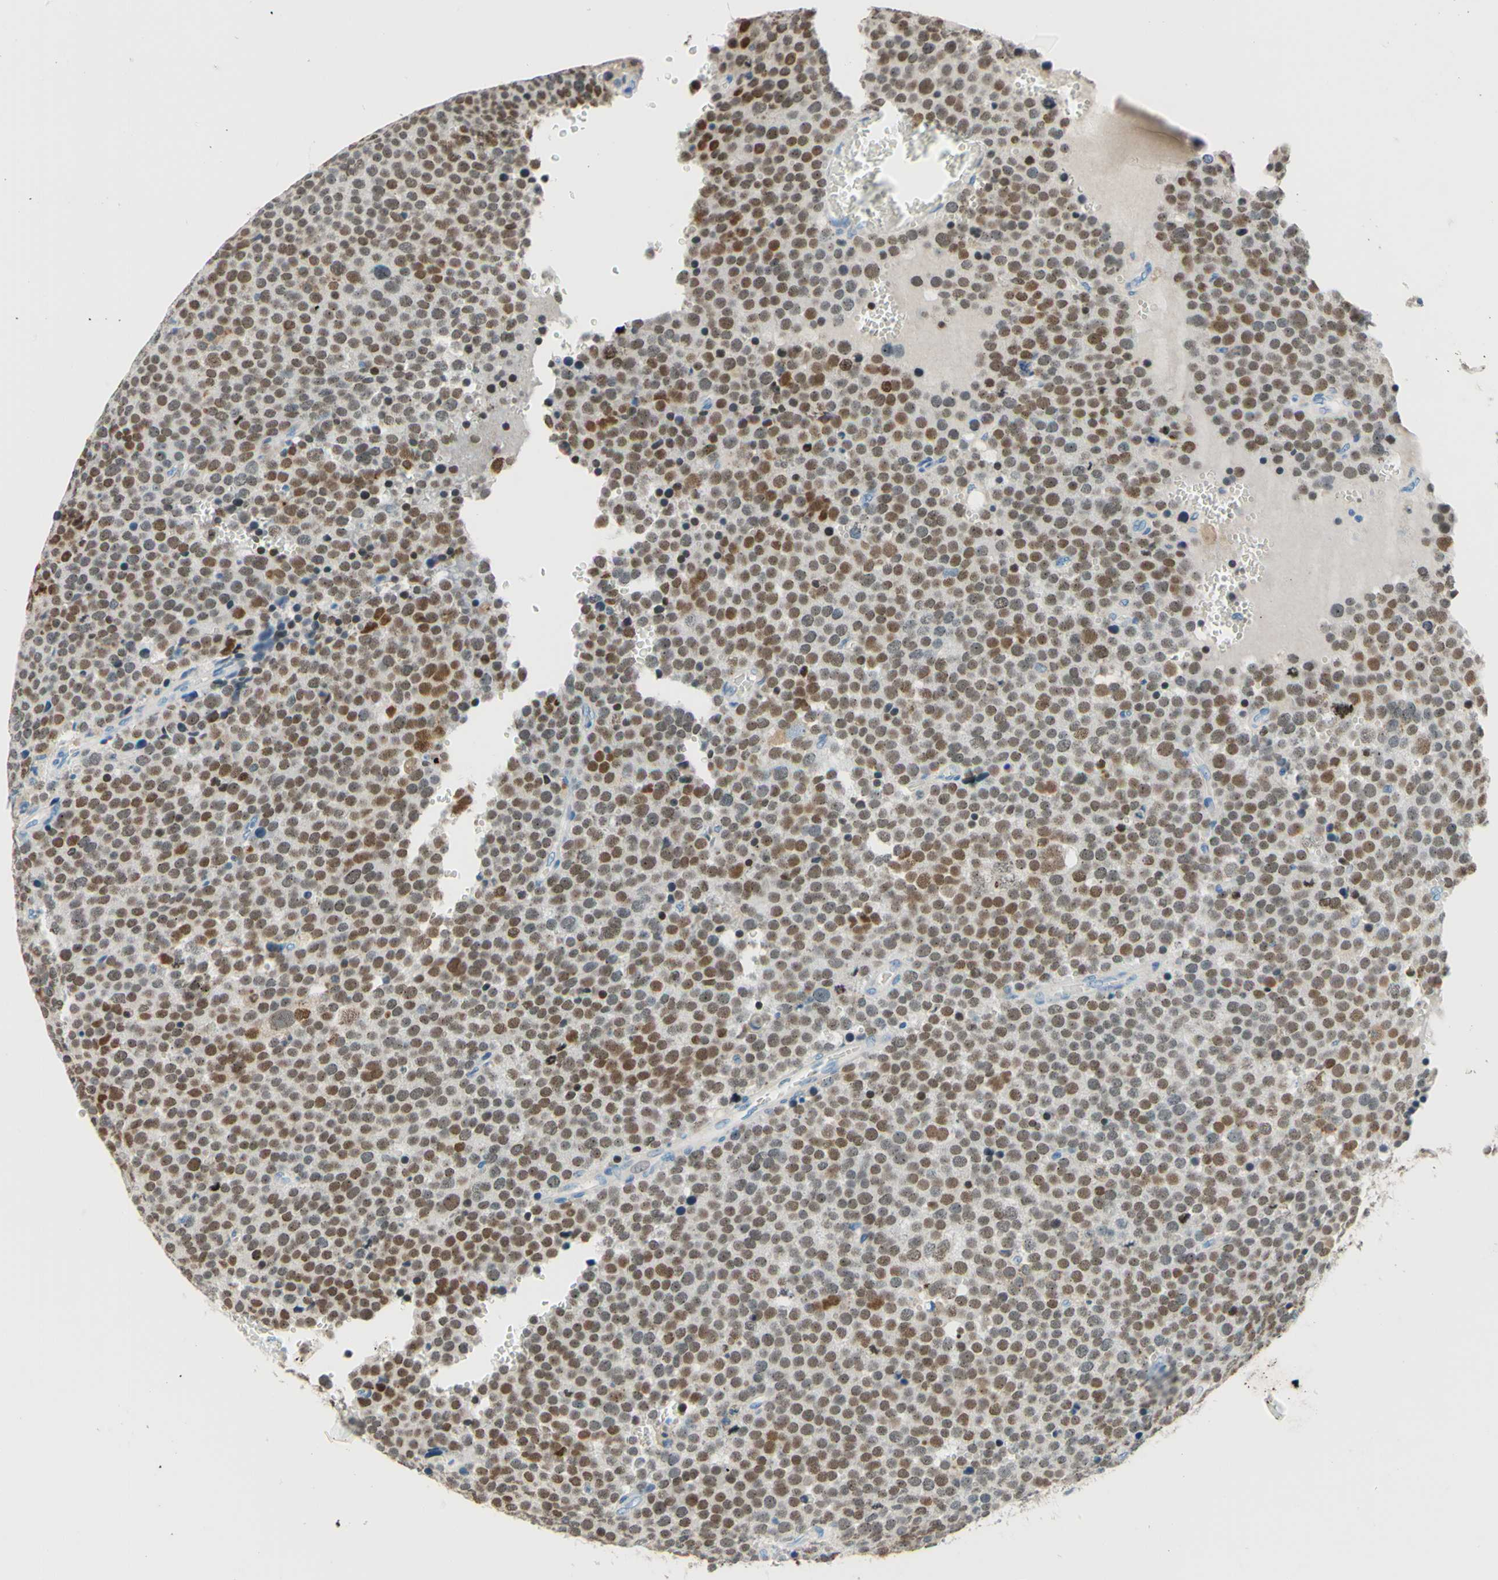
{"staining": {"intensity": "strong", "quantity": ">75%", "location": "nuclear"}, "tissue": "testis cancer", "cell_type": "Tumor cells", "image_type": "cancer", "snomed": [{"axis": "morphology", "description": "Seminoma, NOS"}, {"axis": "topography", "description": "Testis"}], "caption": "Human seminoma (testis) stained with a protein marker demonstrates strong staining in tumor cells.", "gene": "PASD1", "patient": {"sex": "male", "age": 71}}